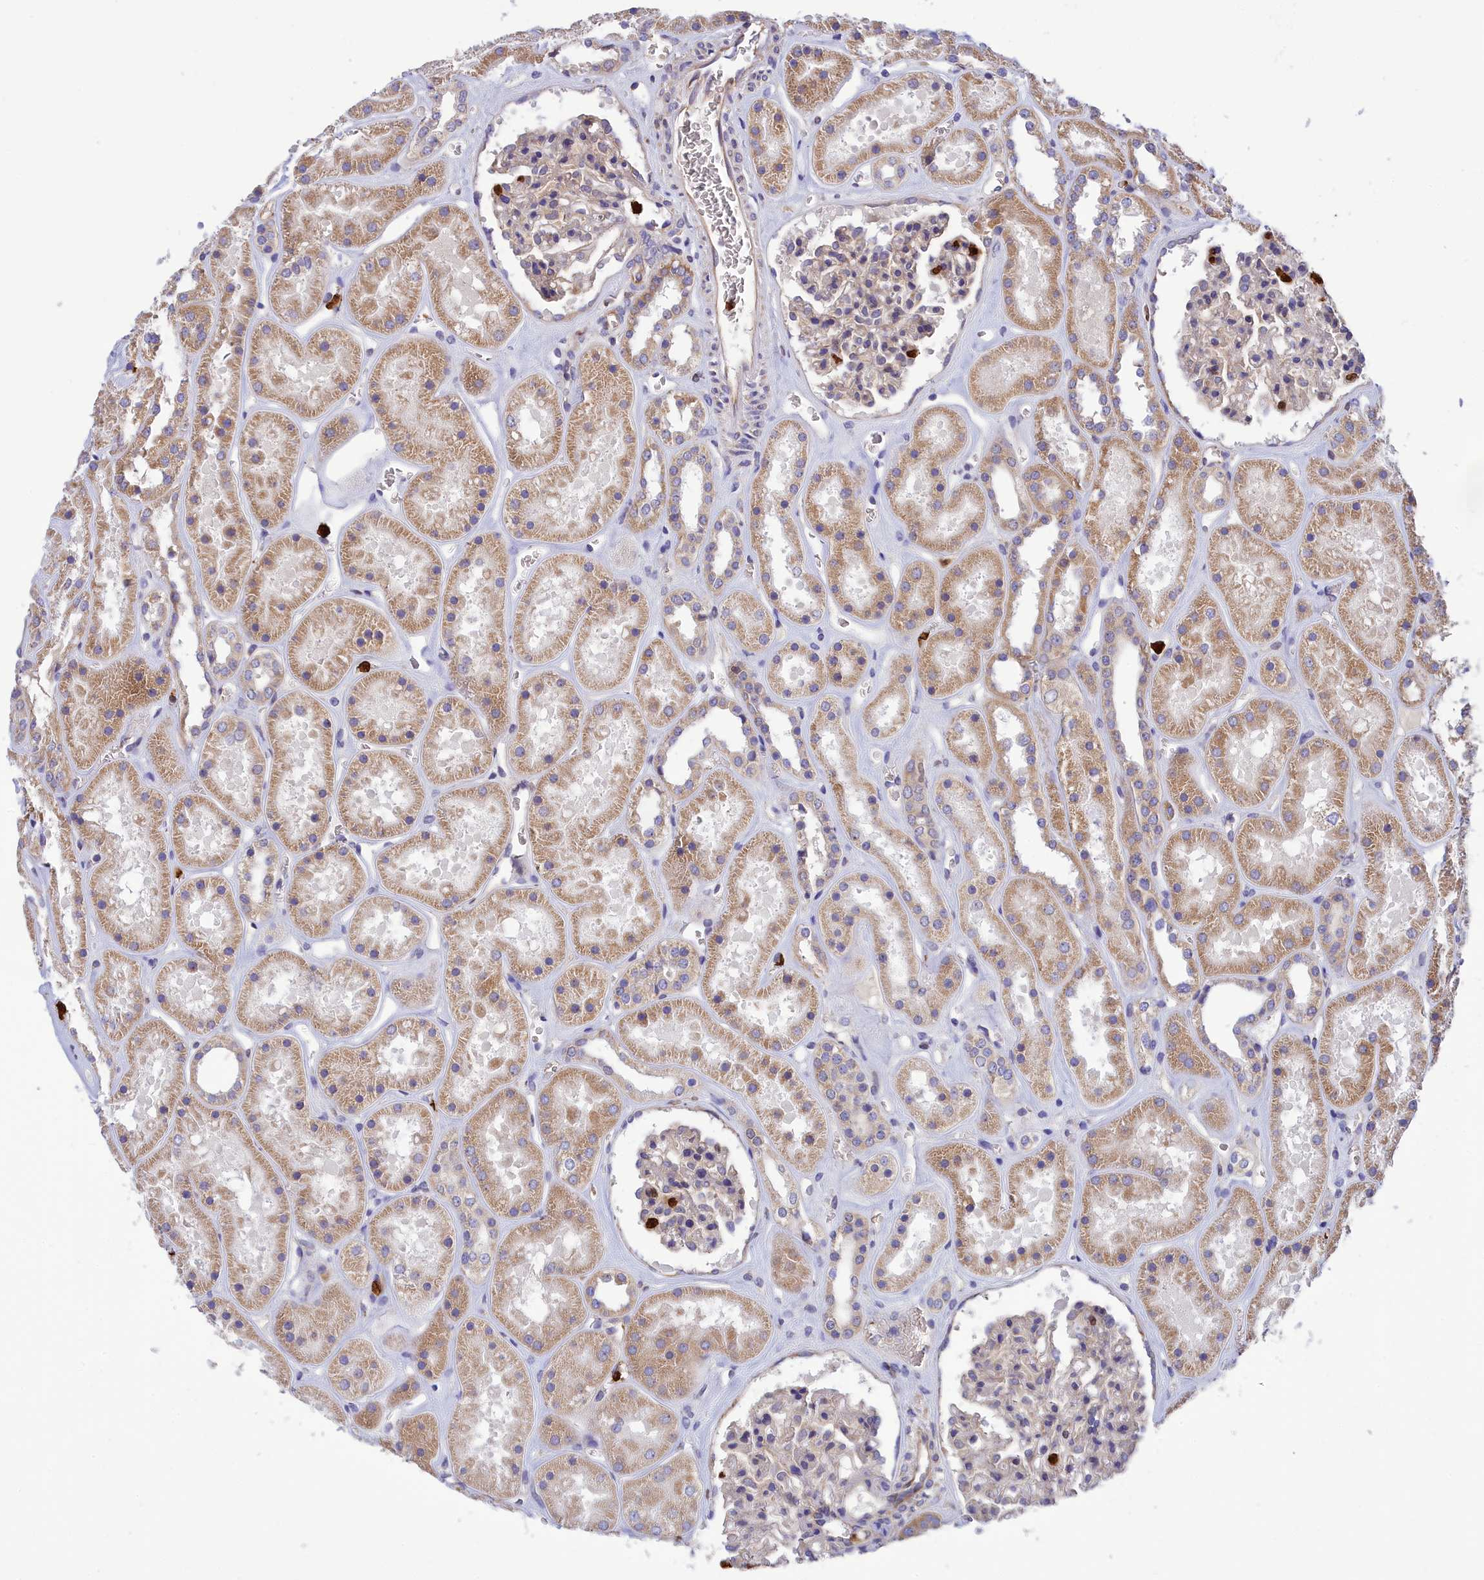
{"staining": {"intensity": "moderate", "quantity": "<25%", "location": "cytoplasmic/membranous"}, "tissue": "kidney", "cell_type": "Cells in glomeruli", "image_type": "normal", "snomed": [{"axis": "morphology", "description": "Normal tissue, NOS"}, {"axis": "topography", "description": "Kidney"}], "caption": "Moderate cytoplasmic/membranous staining for a protein is seen in about <25% of cells in glomeruli of normal kidney using IHC.", "gene": "PKHD1L1", "patient": {"sex": "female", "age": 41}}